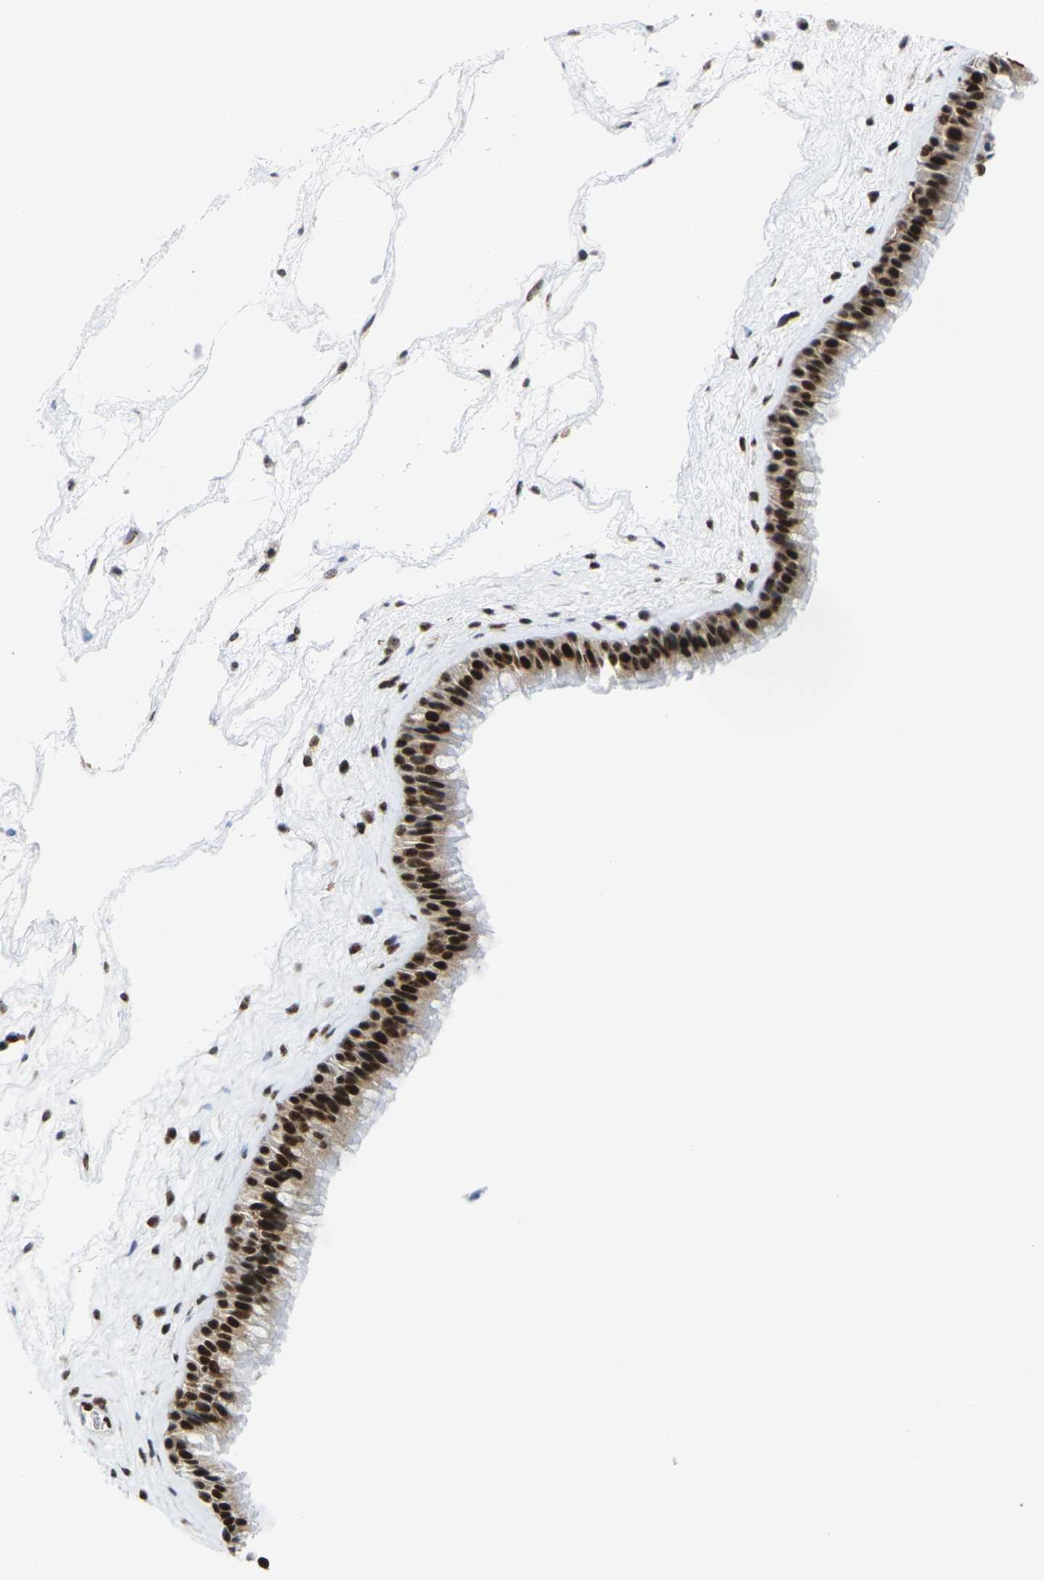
{"staining": {"intensity": "strong", "quantity": ">75%", "location": "cytoplasmic/membranous,nuclear"}, "tissue": "nasopharynx", "cell_type": "Respiratory epithelial cells", "image_type": "normal", "snomed": [{"axis": "morphology", "description": "Normal tissue, NOS"}, {"axis": "morphology", "description": "Inflammation, NOS"}, {"axis": "topography", "description": "Nasopharynx"}], "caption": "The histopathology image shows a brown stain indicating the presence of a protein in the cytoplasmic/membranous,nuclear of respiratory epithelial cells in nasopharynx. (DAB = brown stain, brightfield microscopy at high magnification).", "gene": "MAGOH", "patient": {"sex": "male", "age": 48}}